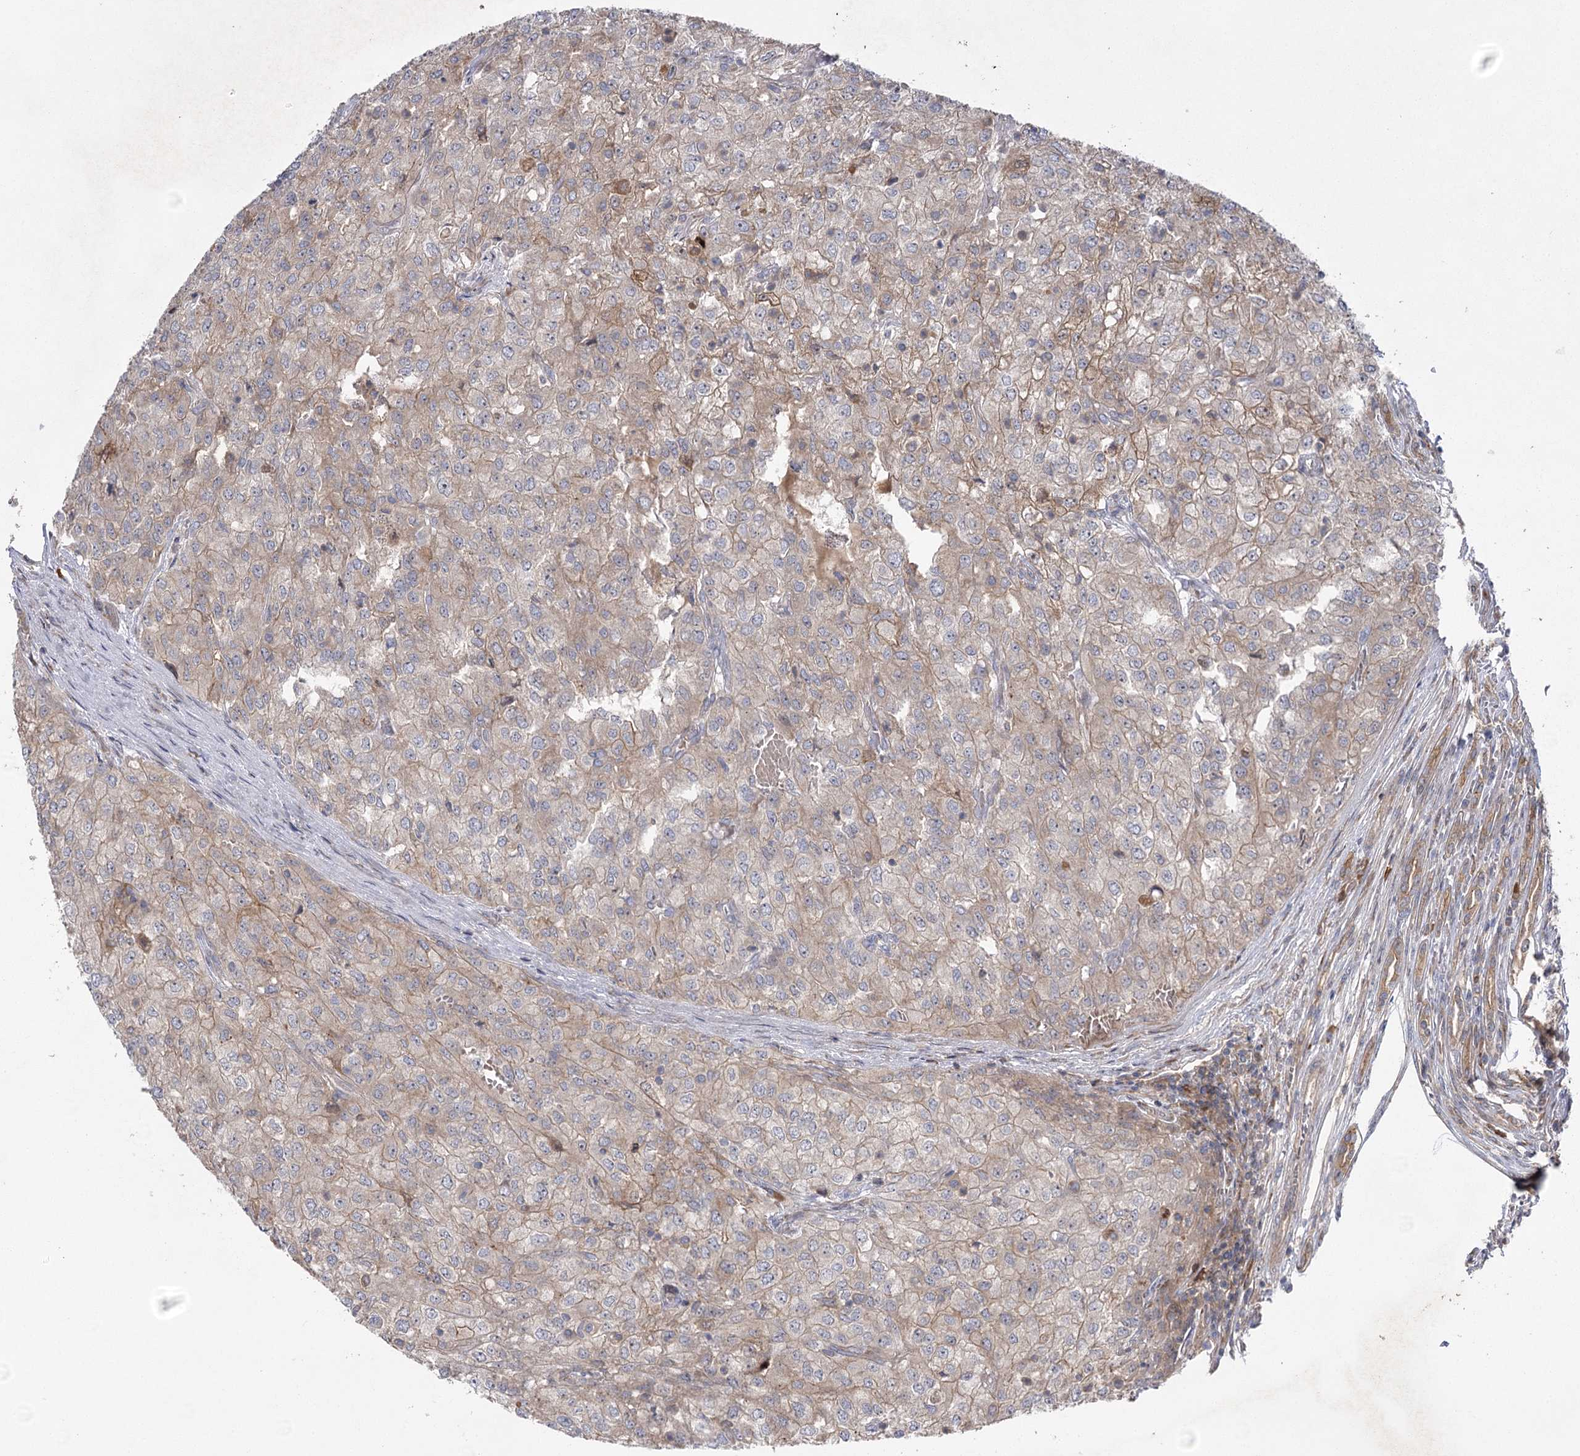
{"staining": {"intensity": "weak", "quantity": "25%-75%", "location": "cytoplasmic/membranous"}, "tissue": "renal cancer", "cell_type": "Tumor cells", "image_type": "cancer", "snomed": [{"axis": "morphology", "description": "Adenocarcinoma, NOS"}, {"axis": "topography", "description": "Kidney"}], "caption": "Renal cancer was stained to show a protein in brown. There is low levels of weak cytoplasmic/membranous expression in approximately 25%-75% of tumor cells. (DAB (3,3'-diaminobenzidine) IHC with brightfield microscopy, high magnification).", "gene": "KCNN2", "patient": {"sex": "female", "age": 54}}